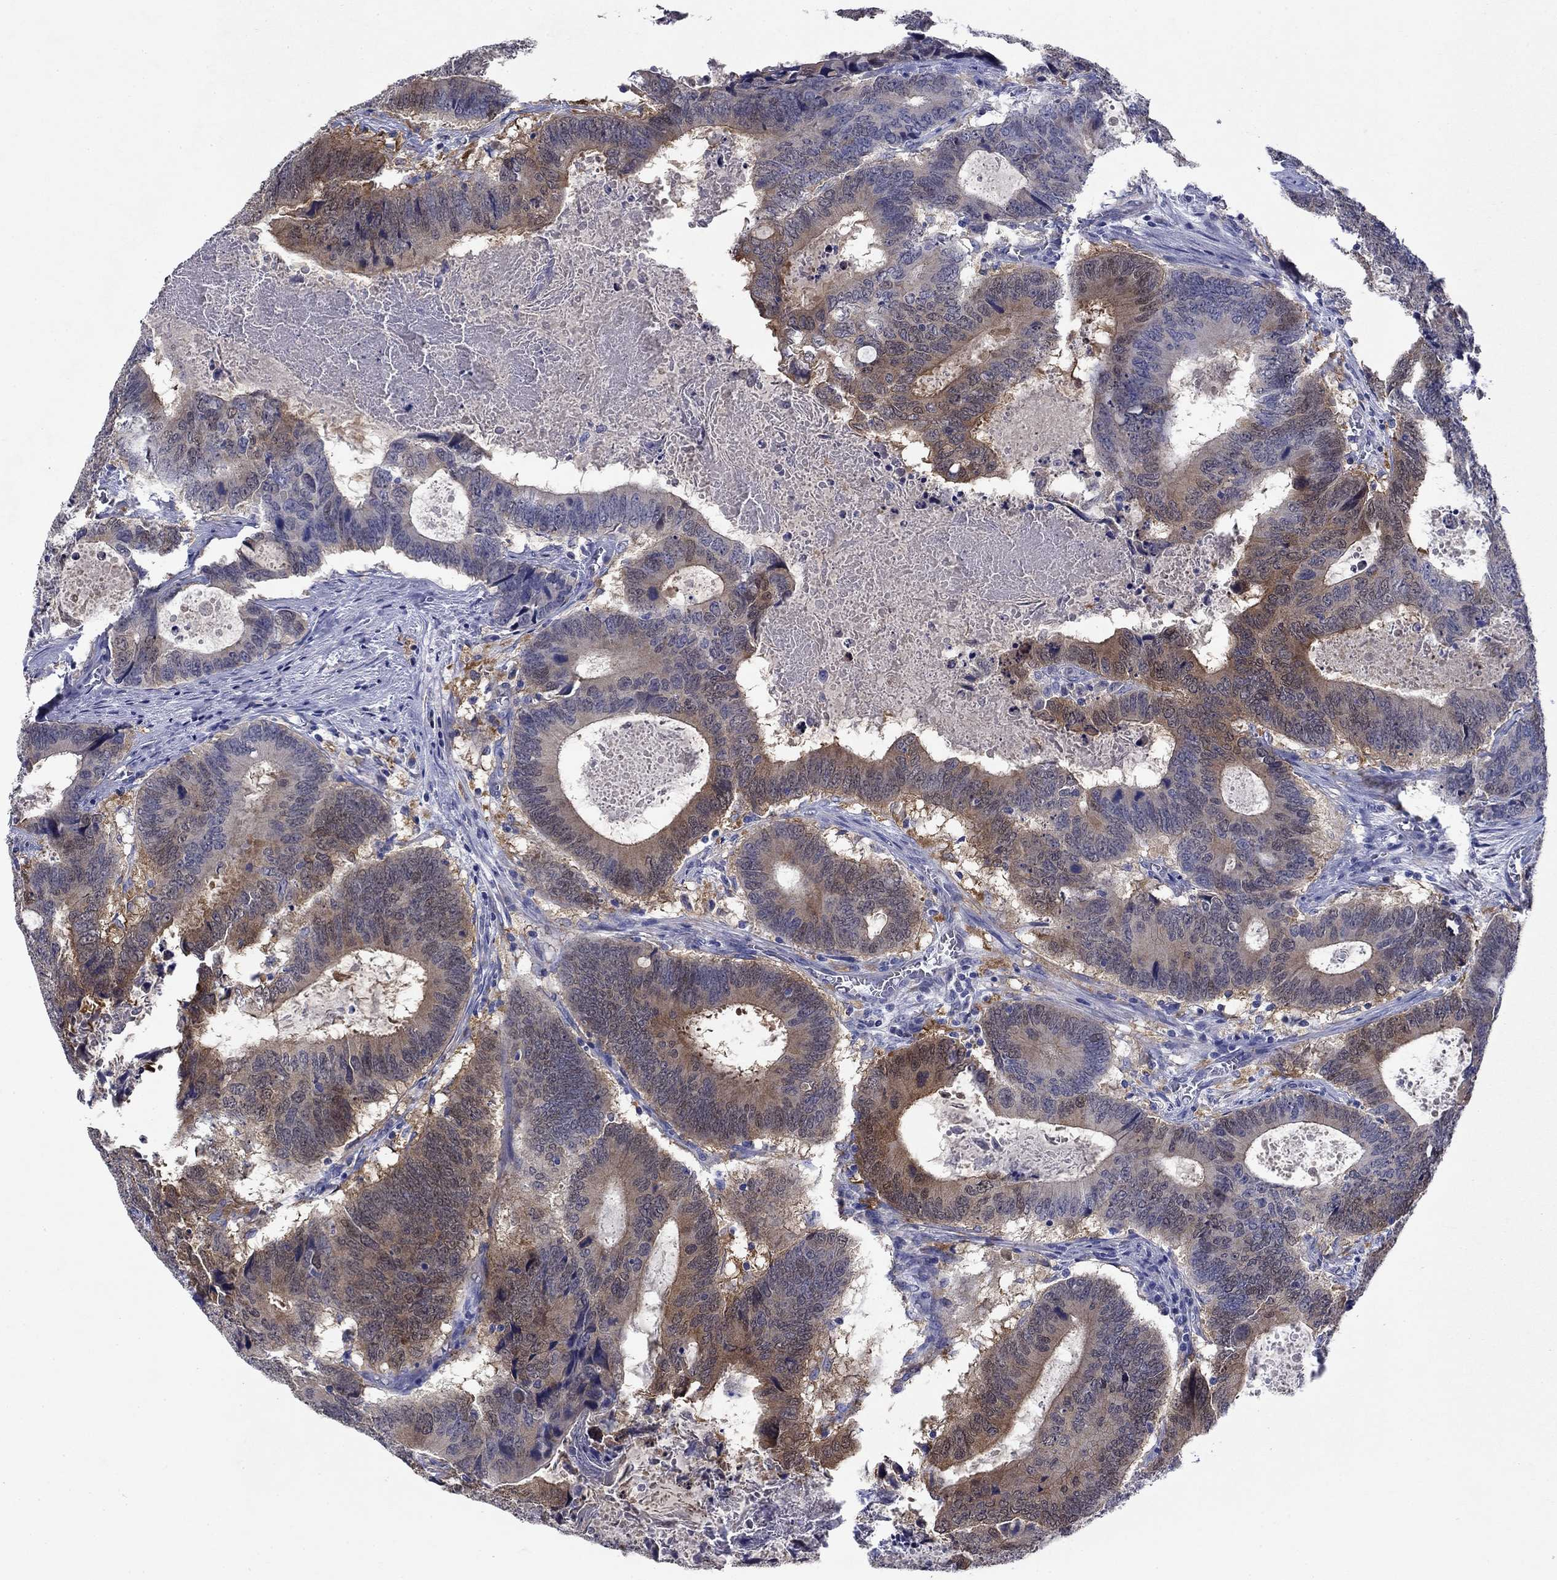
{"staining": {"intensity": "moderate", "quantity": "<25%", "location": "cytoplasmic/membranous"}, "tissue": "colorectal cancer", "cell_type": "Tumor cells", "image_type": "cancer", "snomed": [{"axis": "morphology", "description": "Adenocarcinoma, NOS"}, {"axis": "topography", "description": "Colon"}], "caption": "Approximately <25% of tumor cells in colorectal cancer show moderate cytoplasmic/membranous protein staining as visualized by brown immunohistochemical staining.", "gene": "SULT2B1", "patient": {"sex": "female", "age": 82}}